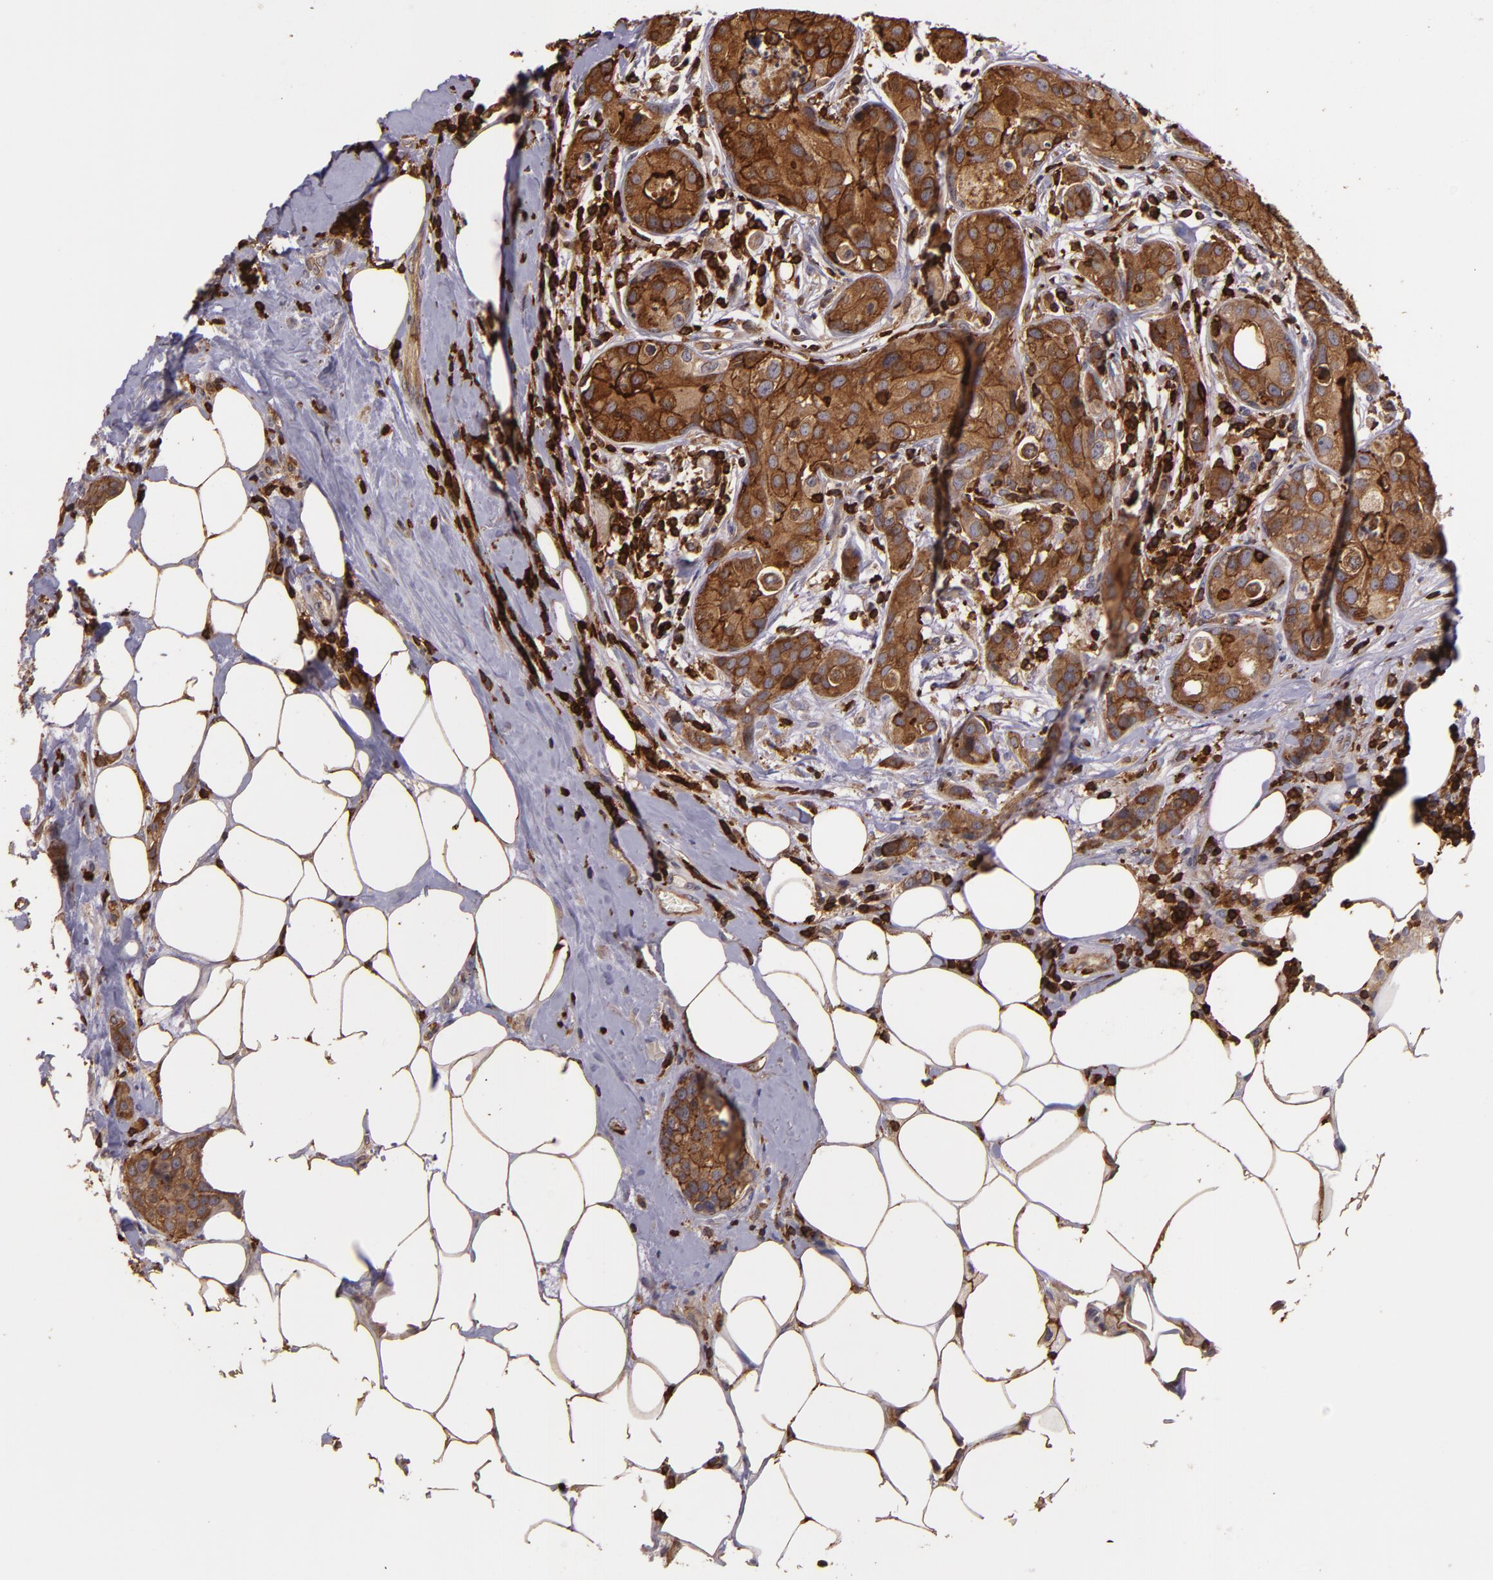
{"staining": {"intensity": "strong", "quantity": ">75%", "location": "cytoplasmic/membranous"}, "tissue": "breast cancer", "cell_type": "Tumor cells", "image_type": "cancer", "snomed": [{"axis": "morphology", "description": "Duct carcinoma"}, {"axis": "topography", "description": "Breast"}], "caption": "The histopathology image shows a brown stain indicating the presence of a protein in the cytoplasmic/membranous of tumor cells in breast cancer (intraductal carcinoma).", "gene": "SLC9A3R1", "patient": {"sex": "female", "age": 45}}